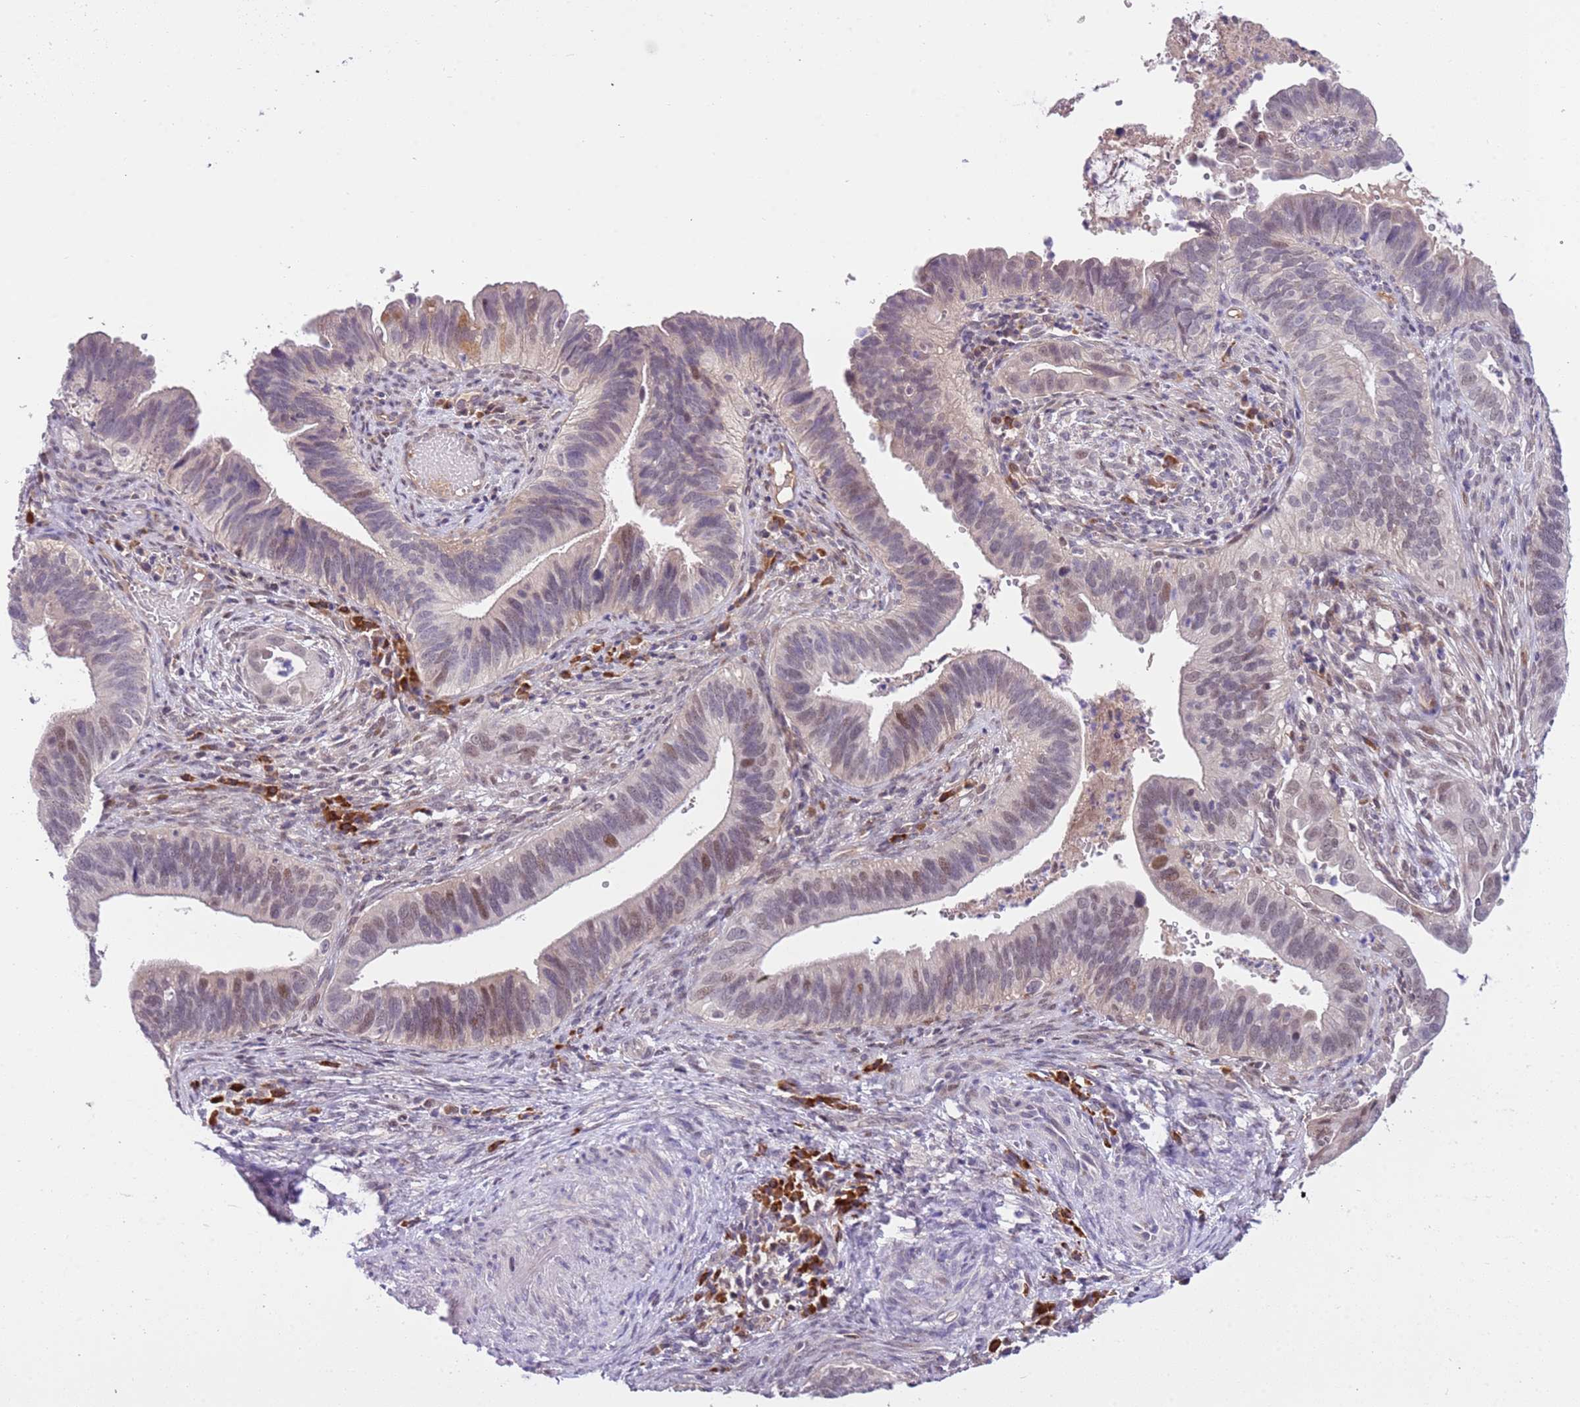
{"staining": {"intensity": "moderate", "quantity": "<25%", "location": "nuclear"}, "tissue": "cervical cancer", "cell_type": "Tumor cells", "image_type": "cancer", "snomed": [{"axis": "morphology", "description": "Adenocarcinoma, NOS"}, {"axis": "topography", "description": "Cervix"}], "caption": "Protein expression by immunohistochemistry shows moderate nuclear positivity in approximately <25% of tumor cells in cervical adenocarcinoma.", "gene": "MAGEF1", "patient": {"sex": "female", "age": 42}}